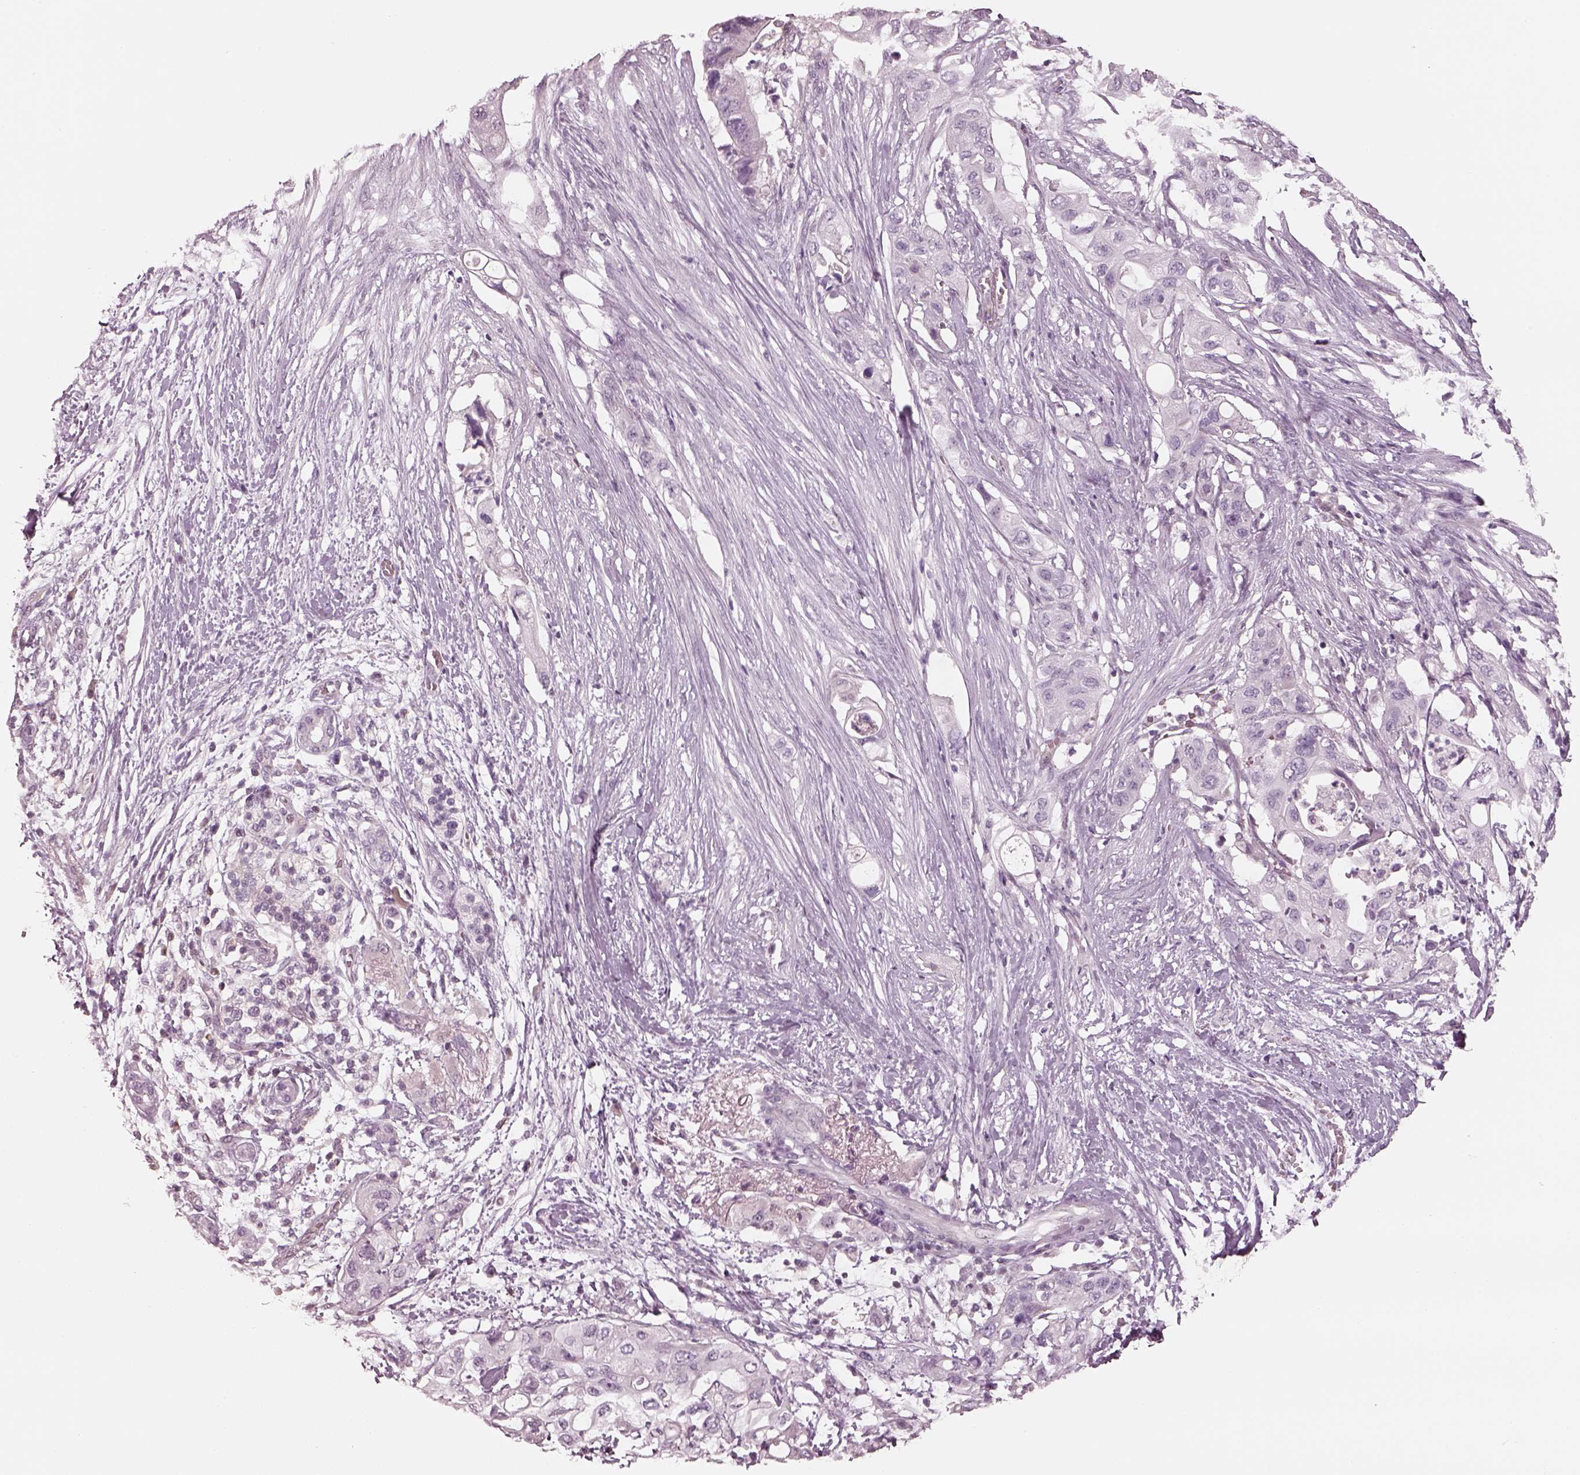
{"staining": {"intensity": "negative", "quantity": "none", "location": "none"}, "tissue": "pancreatic cancer", "cell_type": "Tumor cells", "image_type": "cancer", "snomed": [{"axis": "morphology", "description": "Adenocarcinoma, NOS"}, {"axis": "topography", "description": "Pancreas"}], "caption": "This is an IHC micrograph of pancreatic cancer. There is no expression in tumor cells.", "gene": "EGR4", "patient": {"sex": "female", "age": 72}}